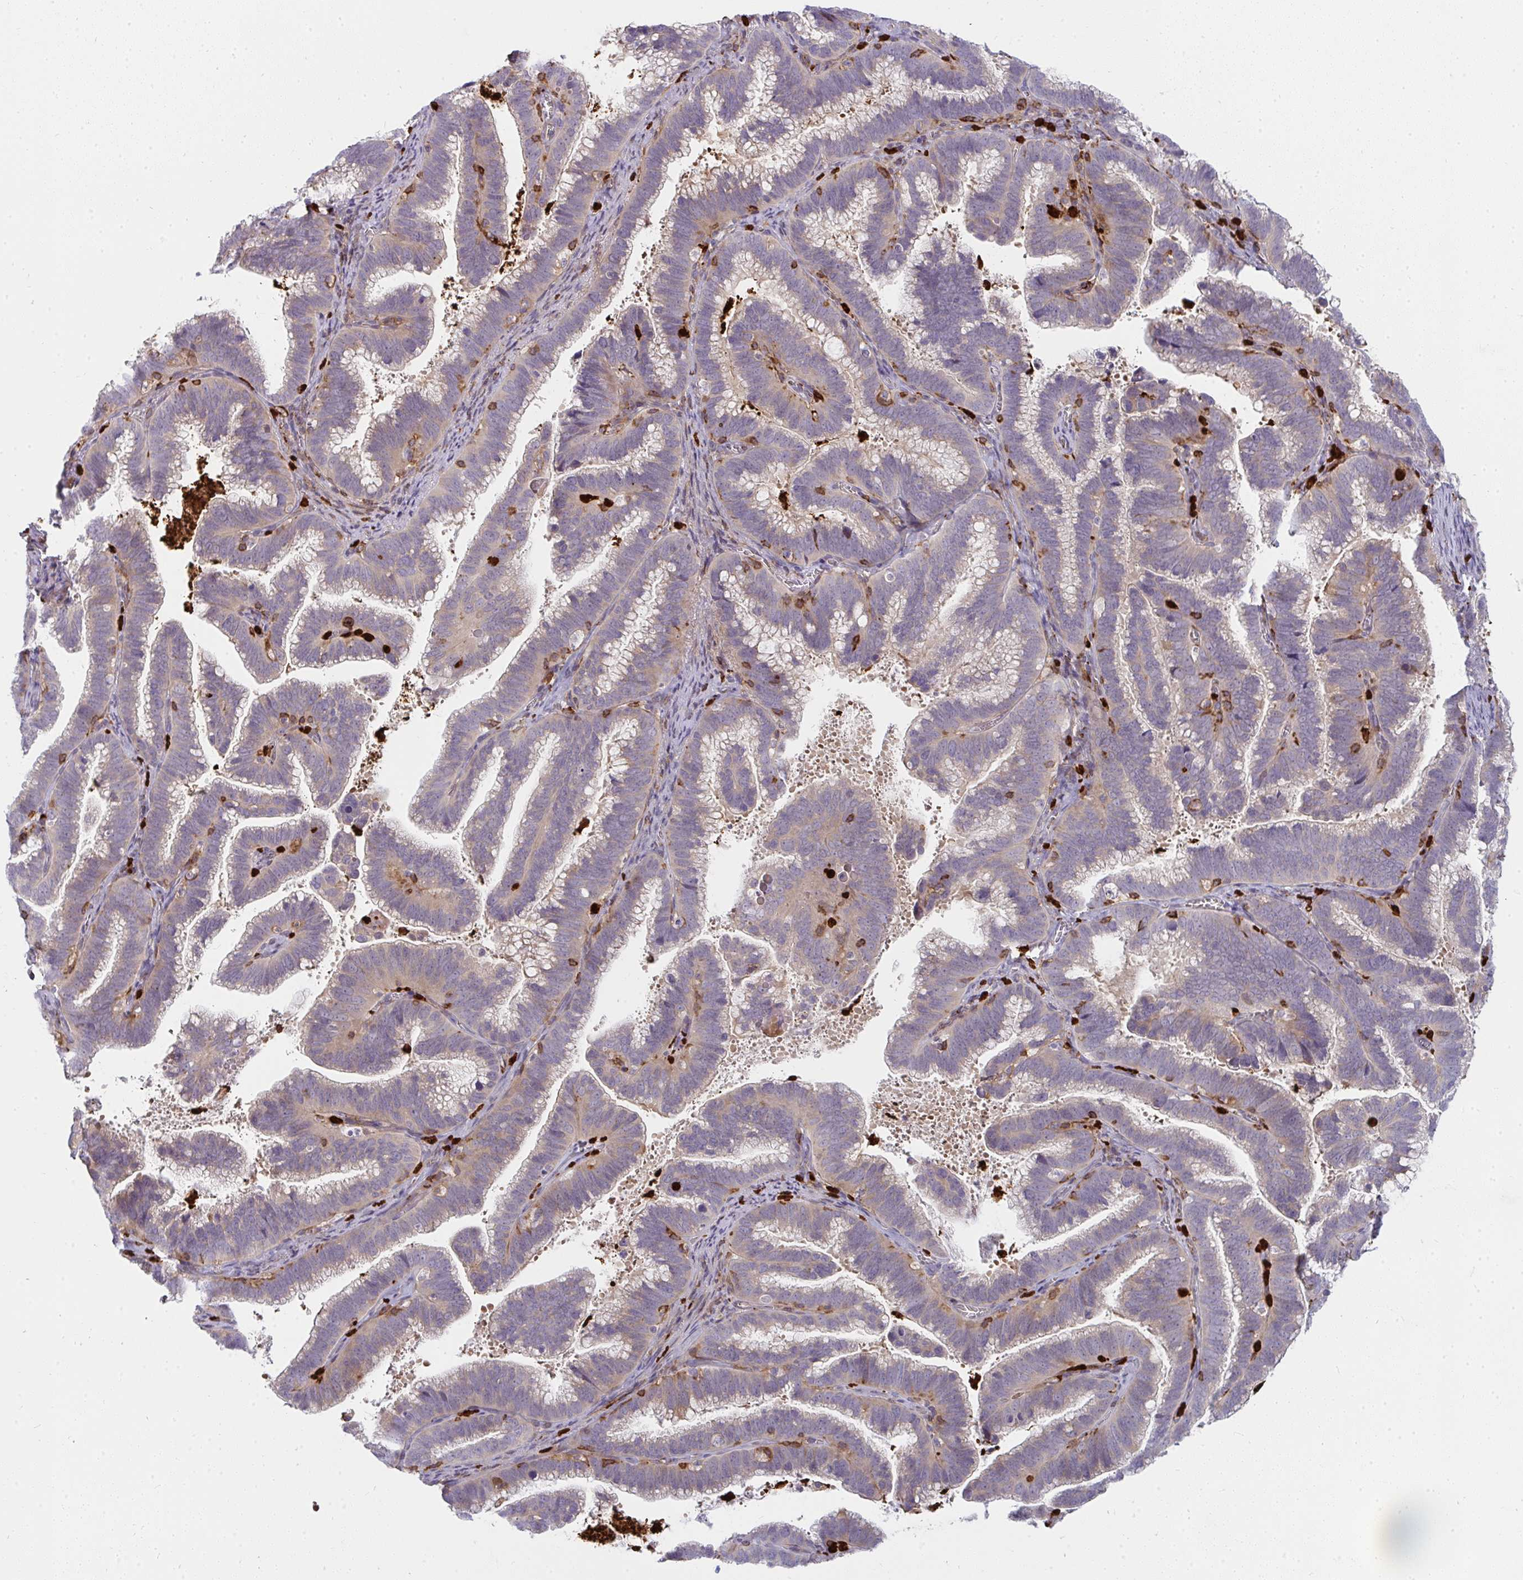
{"staining": {"intensity": "moderate", "quantity": "25%-75%", "location": "cytoplasmic/membranous"}, "tissue": "cervical cancer", "cell_type": "Tumor cells", "image_type": "cancer", "snomed": [{"axis": "morphology", "description": "Adenocarcinoma, NOS"}, {"axis": "topography", "description": "Cervix"}], "caption": "The photomicrograph displays immunohistochemical staining of adenocarcinoma (cervical). There is moderate cytoplasmic/membranous staining is identified in about 25%-75% of tumor cells. The staining is performed using DAB (3,3'-diaminobenzidine) brown chromogen to label protein expression. The nuclei are counter-stained blue using hematoxylin.", "gene": "CSF3R", "patient": {"sex": "female", "age": 61}}